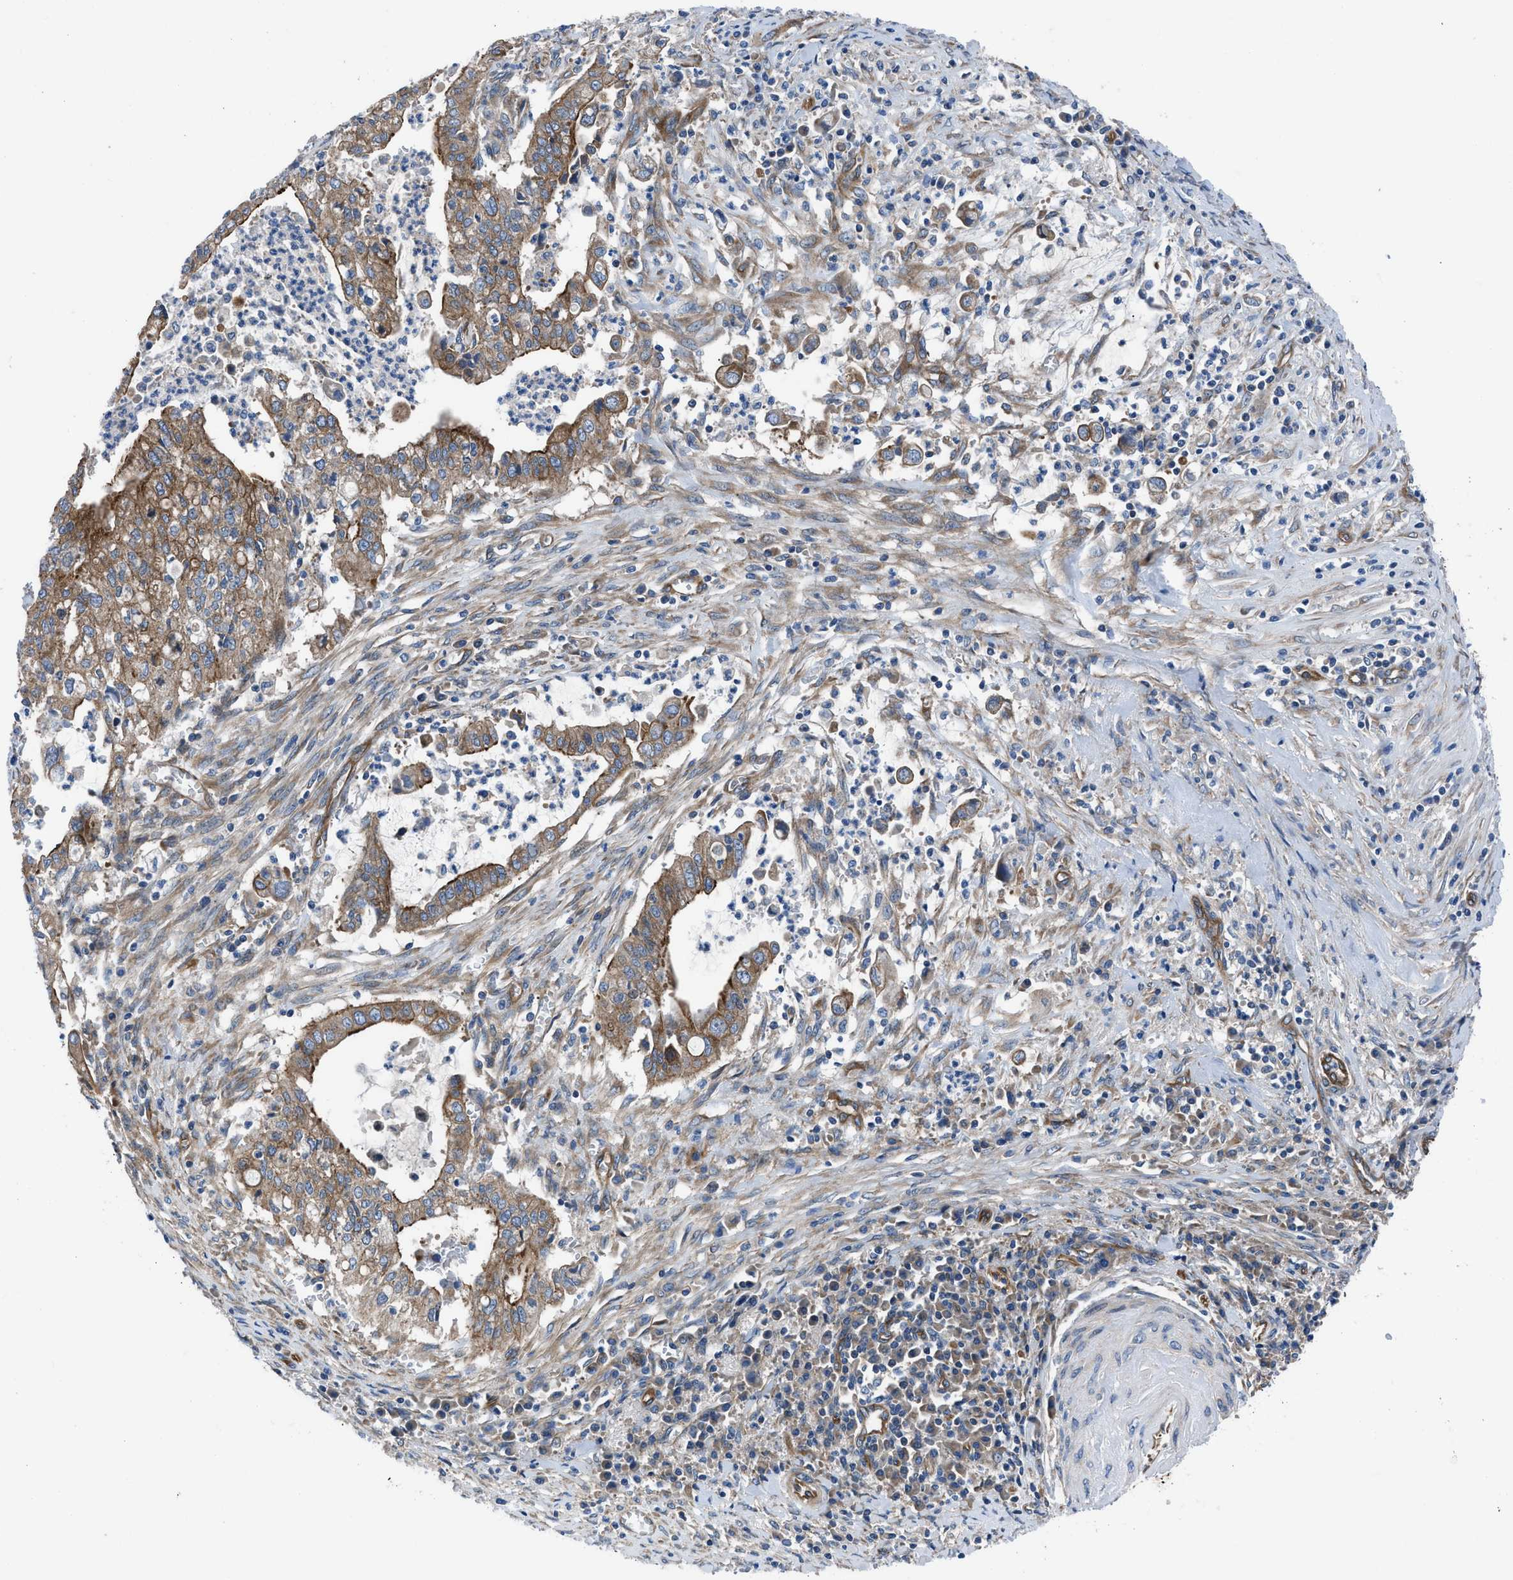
{"staining": {"intensity": "moderate", "quantity": ">75%", "location": "cytoplasmic/membranous"}, "tissue": "cervical cancer", "cell_type": "Tumor cells", "image_type": "cancer", "snomed": [{"axis": "morphology", "description": "Adenocarcinoma, NOS"}, {"axis": "topography", "description": "Cervix"}], "caption": "Tumor cells exhibit medium levels of moderate cytoplasmic/membranous expression in approximately >75% of cells in cervical cancer (adenocarcinoma). (DAB = brown stain, brightfield microscopy at high magnification).", "gene": "TRIP4", "patient": {"sex": "female", "age": 44}}